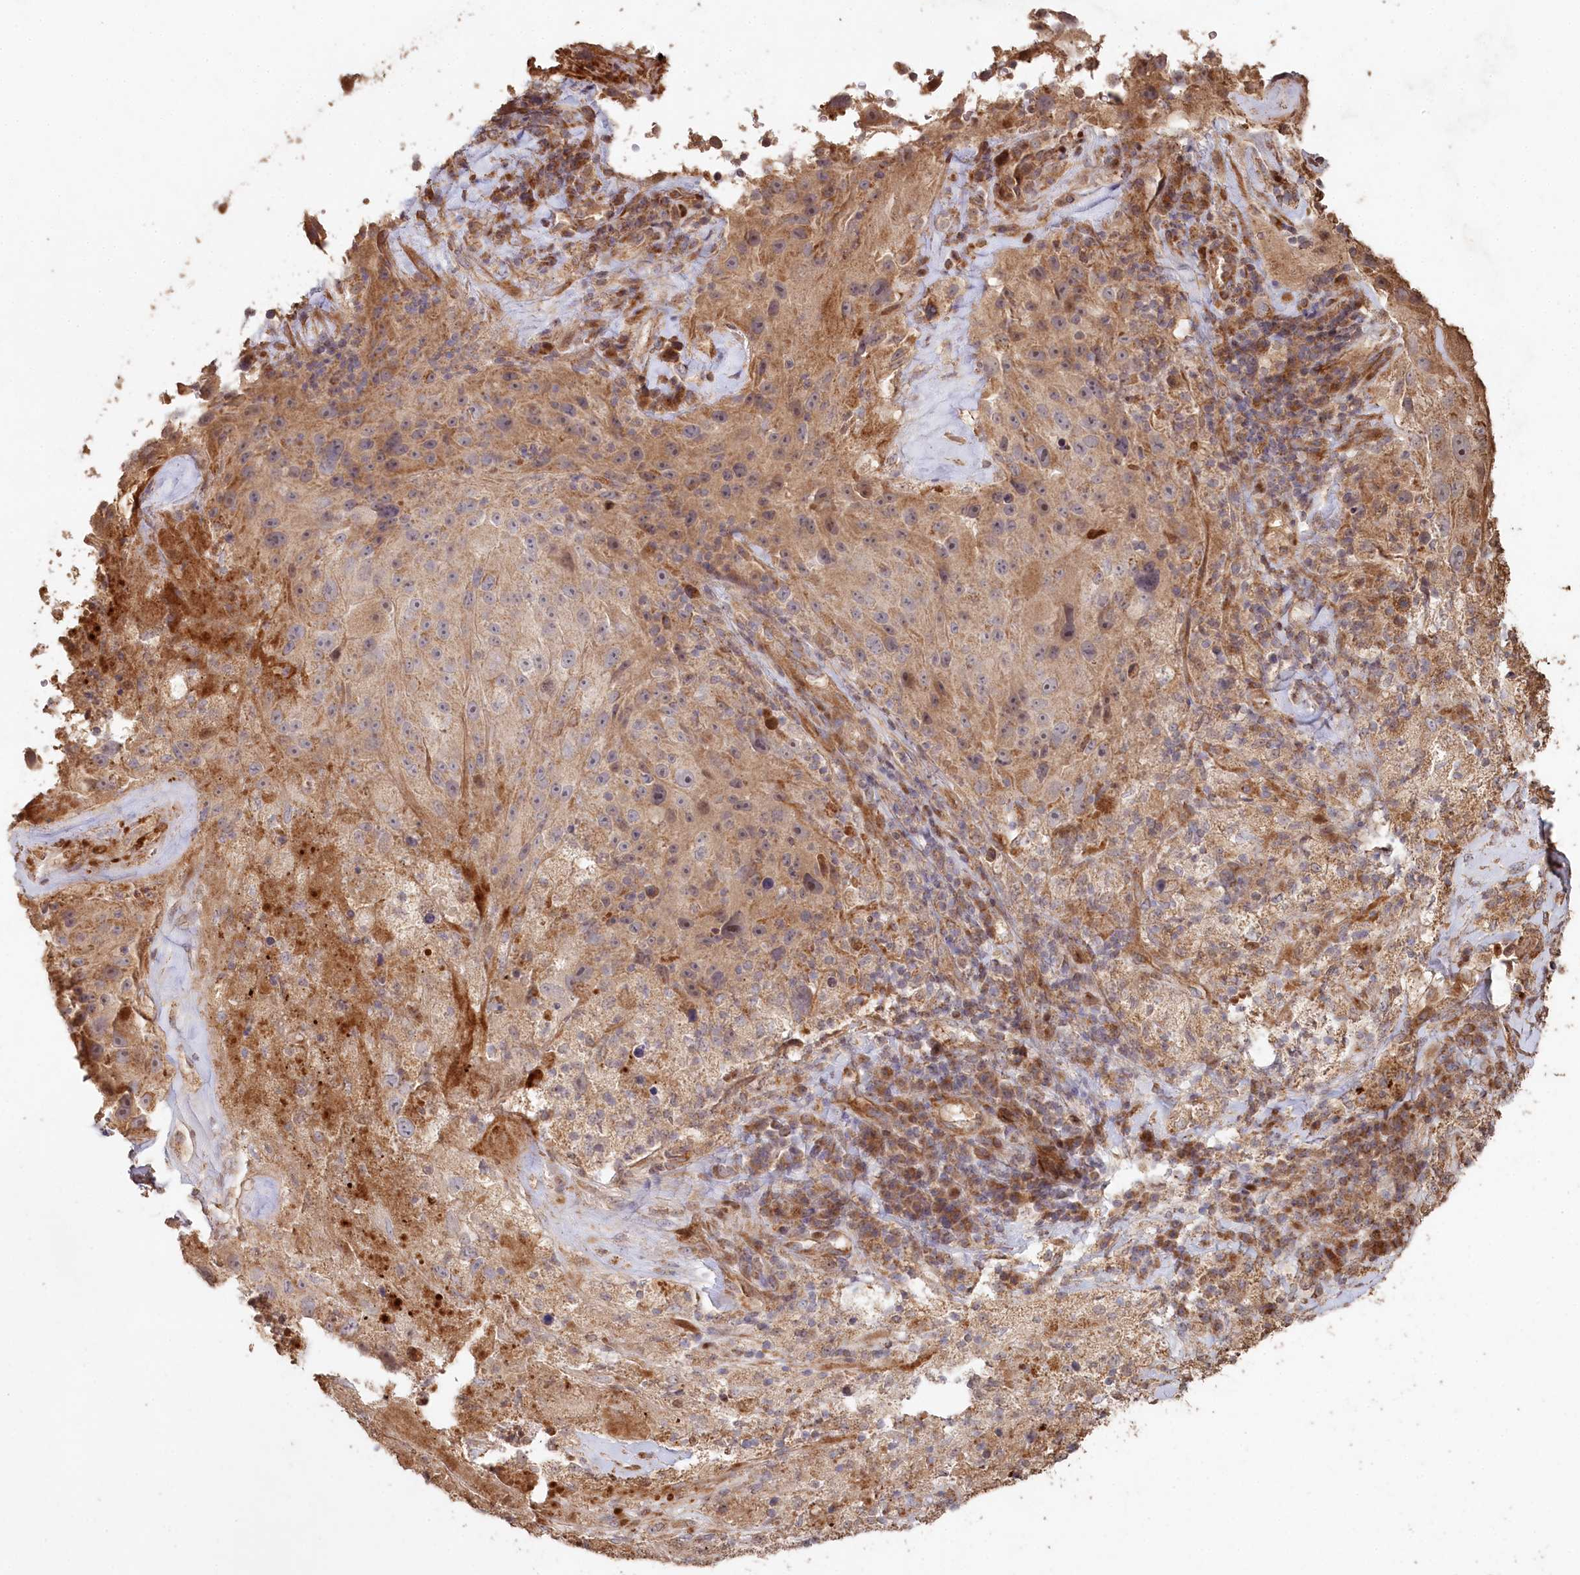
{"staining": {"intensity": "moderate", "quantity": ">75%", "location": "cytoplasmic/membranous"}, "tissue": "melanoma", "cell_type": "Tumor cells", "image_type": "cancer", "snomed": [{"axis": "morphology", "description": "Malignant melanoma, Metastatic site"}, {"axis": "topography", "description": "Lymph node"}], "caption": "Protein staining of malignant melanoma (metastatic site) tissue exhibits moderate cytoplasmic/membranous staining in approximately >75% of tumor cells.", "gene": "HAL", "patient": {"sex": "male", "age": 62}}